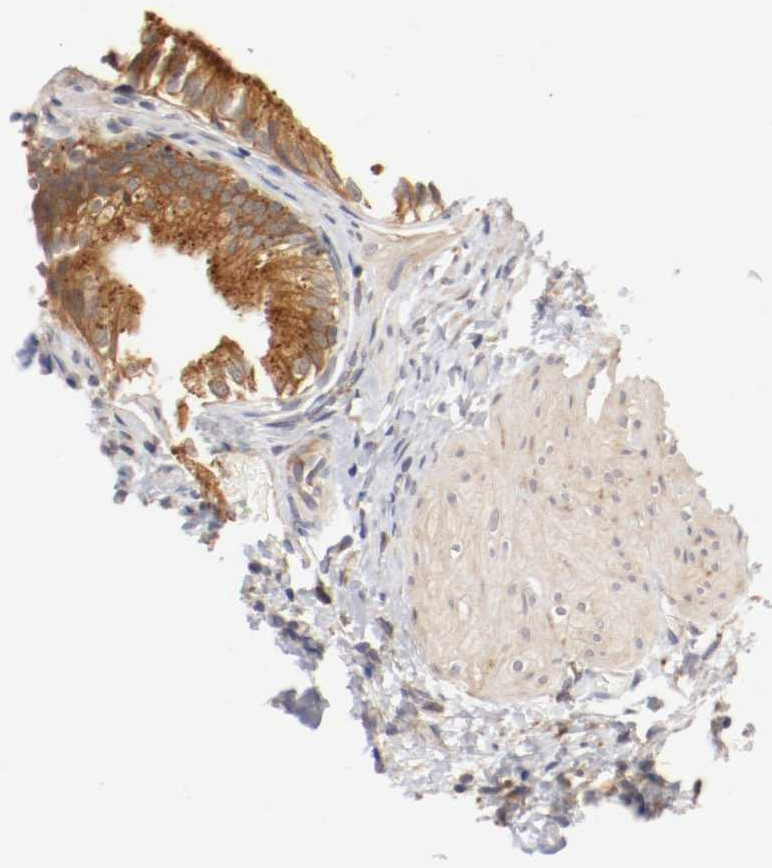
{"staining": {"intensity": "moderate", "quantity": ">75%", "location": "cytoplasmic/membranous"}, "tissue": "gallbladder", "cell_type": "Glandular cells", "image_type": "normal", "snomed": [{"axis": "morphology", "description": "Normal tissue, NOS"}, {"axis": "topography", "description": "Gallbladder"}], "caption": "Immunohistochemistry (IHC) image of normal gallbladder: gallbladder stained using immunohistochemistry reveals medium levels of moderate protein expression localized specifically in the cytoplasmic/membranous of glandular cells, appearing as a cytoplasmic/membranous brown color.", "gene": "FKBP3", "patient": {"sex": "male", "age": 65}}